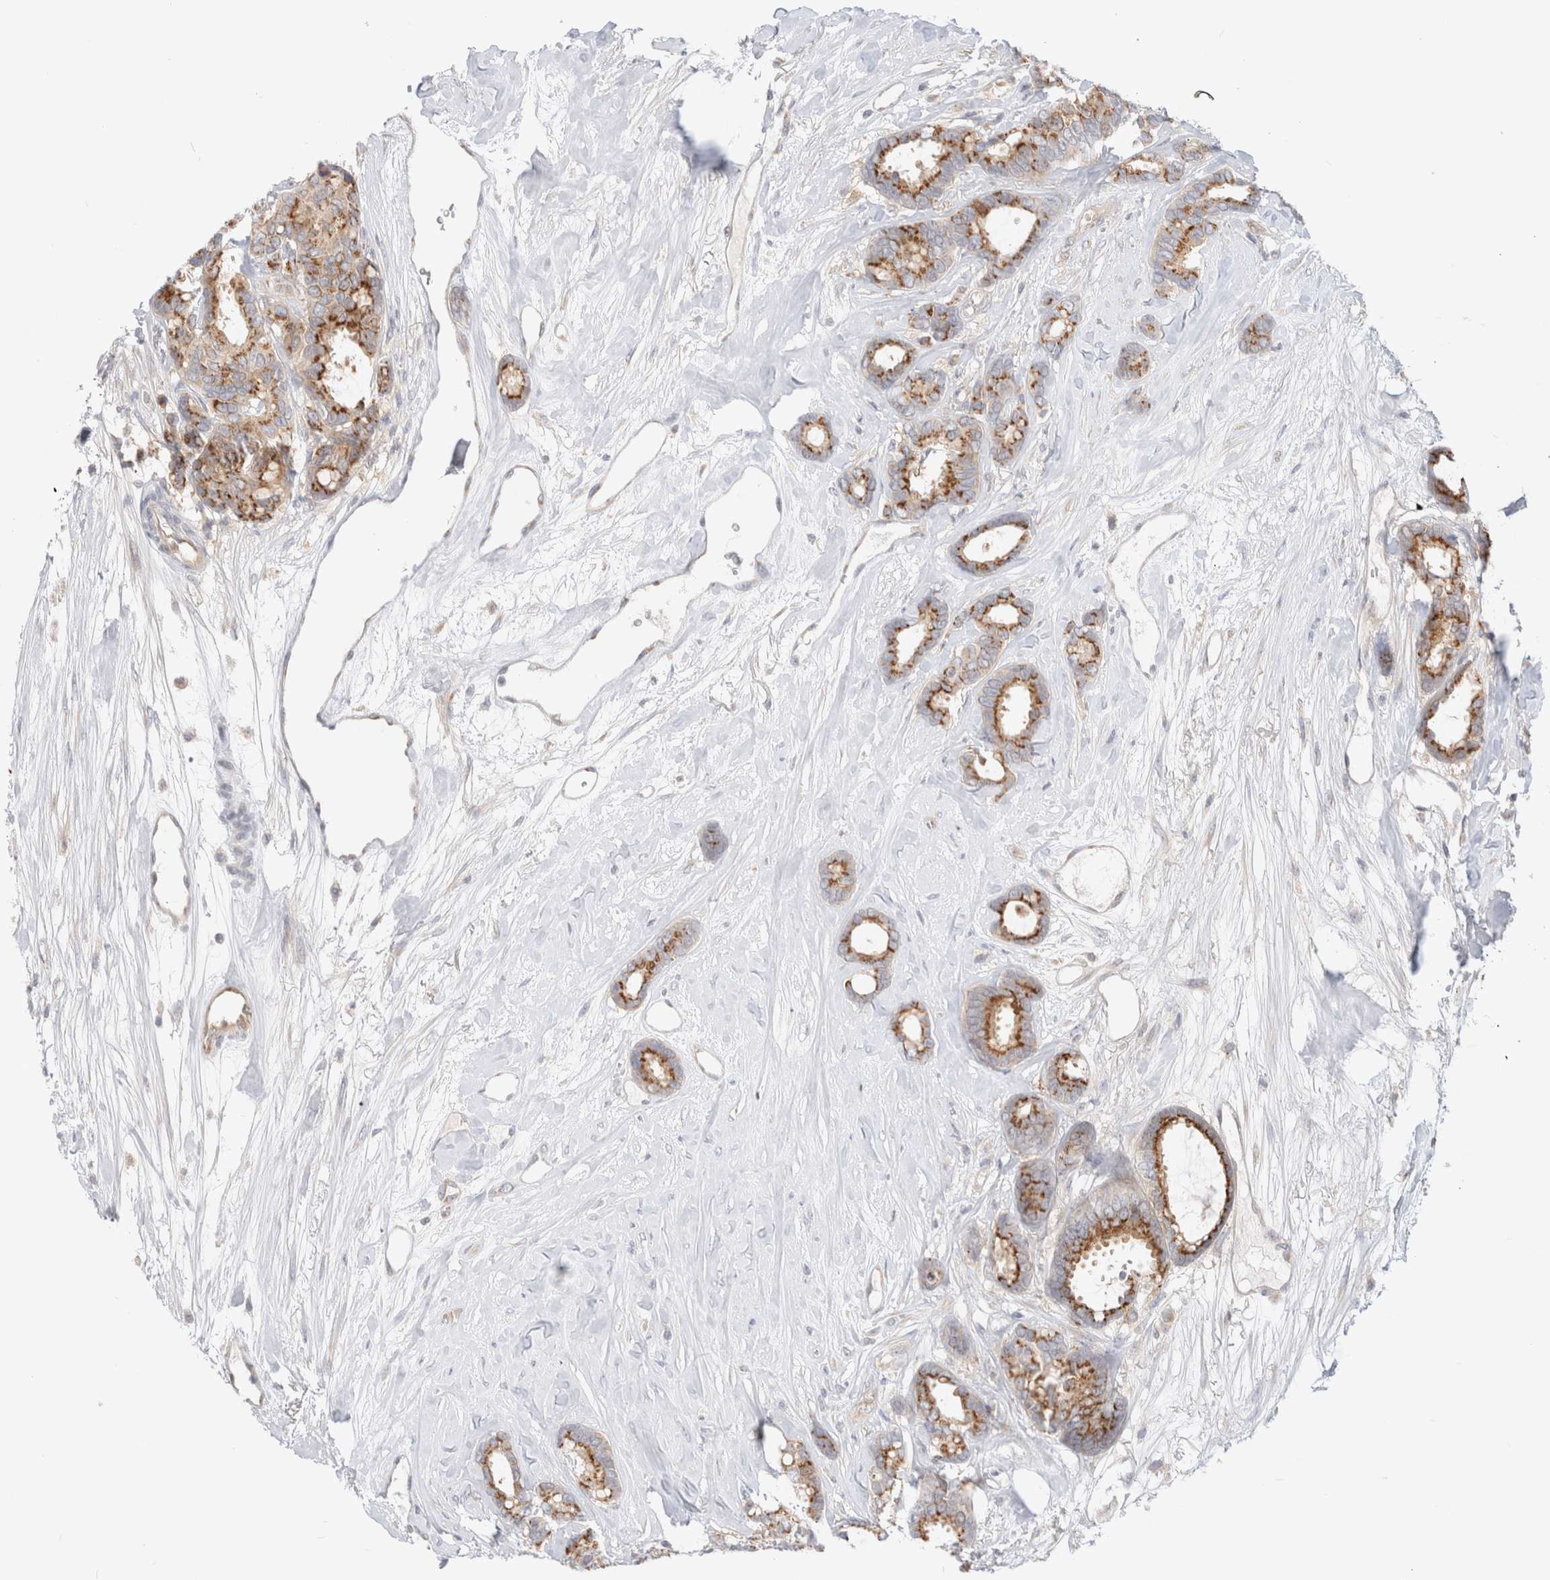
{"staining": {"intensity": "moderate", "quantity": ">75%", "location": "cytoplasmic/membranous"}, "tissue": "breast cancer", "cell_type": "Tumor cells", "image_type": "cancer", "snomed": [{"axis": "morphology", "description": "Duct carcinoma"}, {"axis": "topography", "description": "Breast"}], "caption": "Infiltrating ductal carcinoma (breast) tissue demonstrates moderate cytoplasmic/membranous staining in approximately >75% of tumor cells, visualized by immunohistochemistry.", "gene": "EFCAB13", "patient": {"sex": "female", "age": 87}}